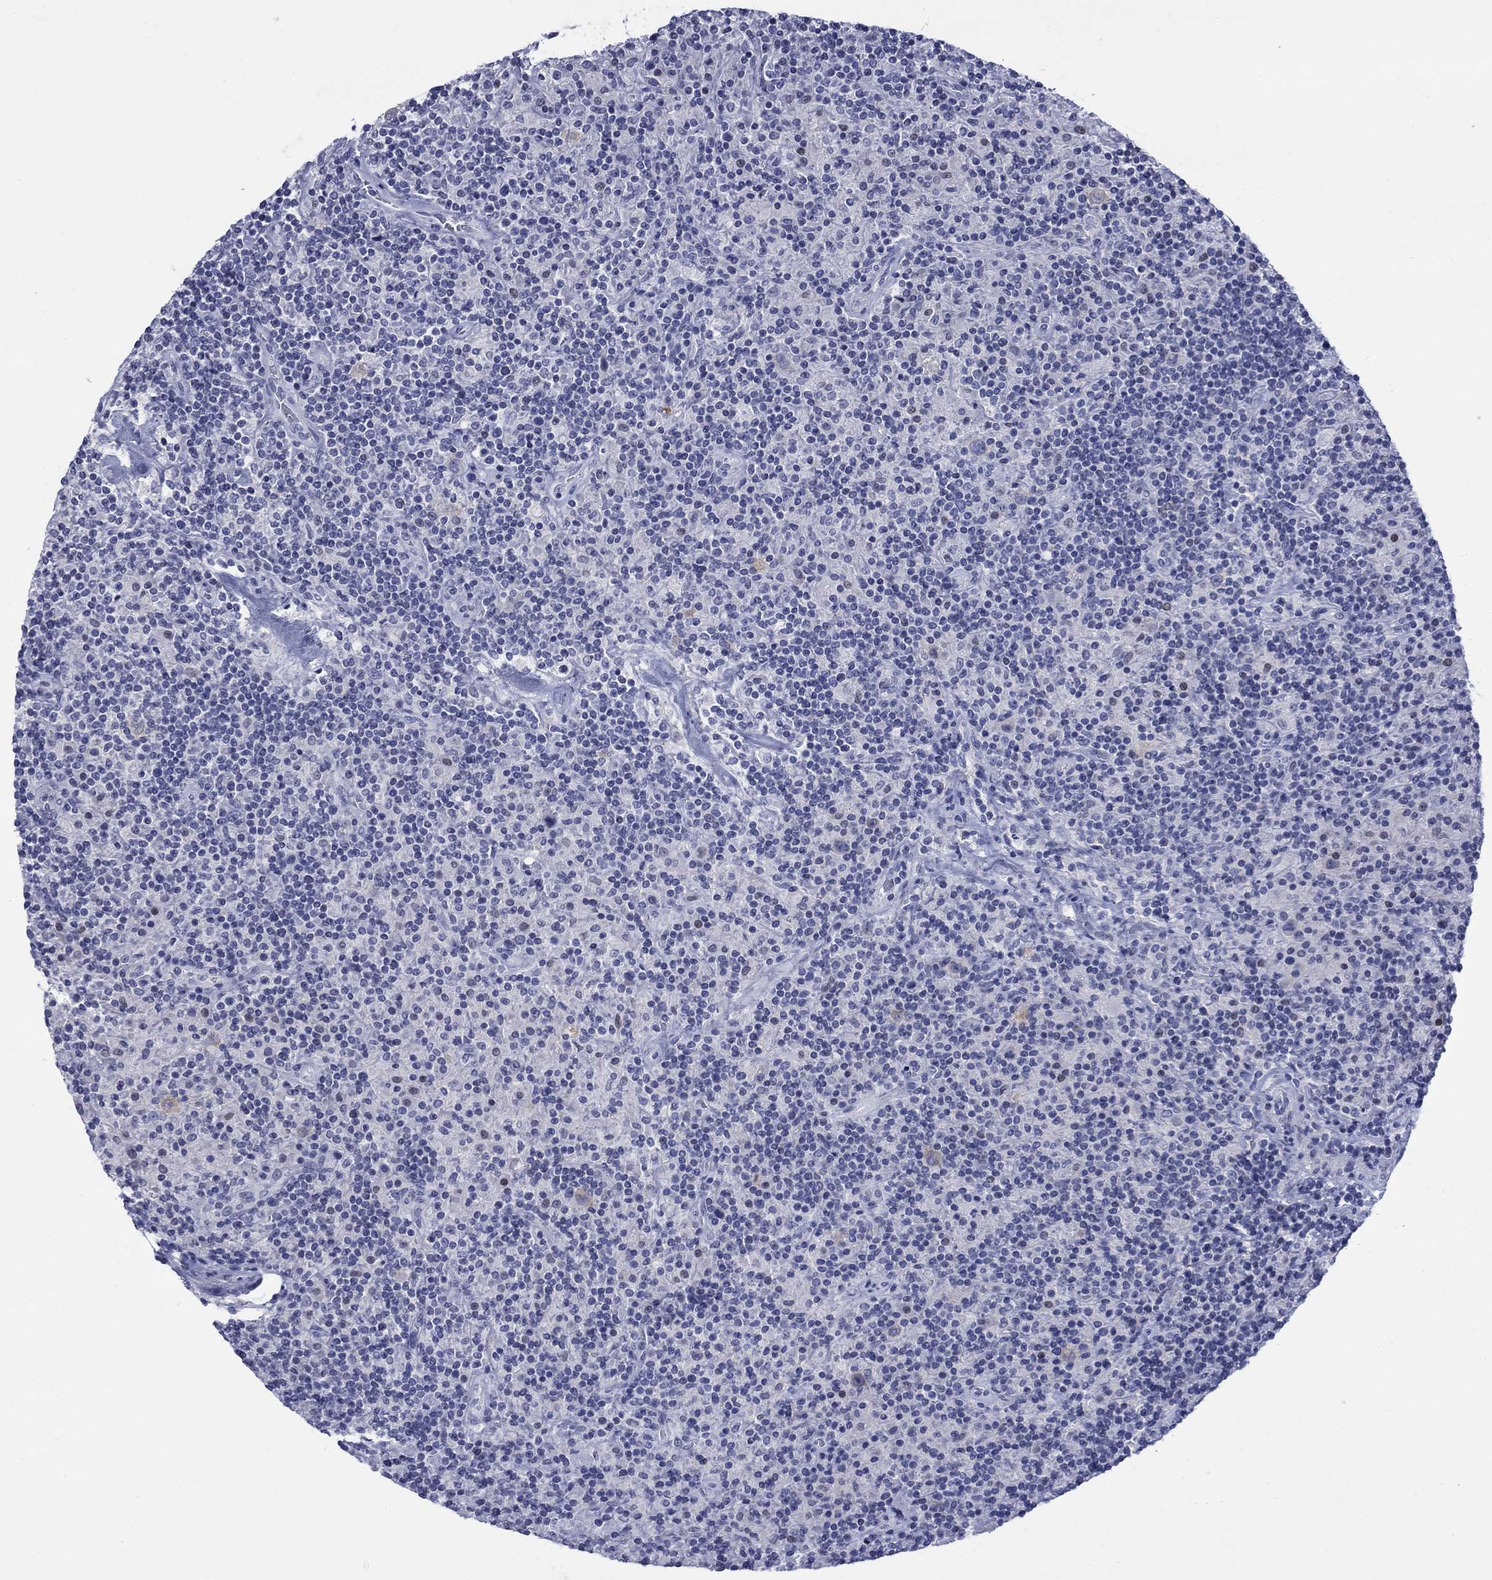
{"staining": {"intensity": "negative", "quantity": "none", "location": "none"}, "tissue": "lymphoma", "cell_type": "Tumor cells", "image_type": "cancer", "snomed": [{"axis": "morphology", "description": "Hodgkin's disease, NOS"}, {"axis": "topography", "description": "Lymph node"}], "caption": "This is an immunohistochemistry (IHC) image of lymphoma. There is no expression in tumor cells.", "gene": "IGF2BP3", "patient": {"sex": "male", "age": 70}}